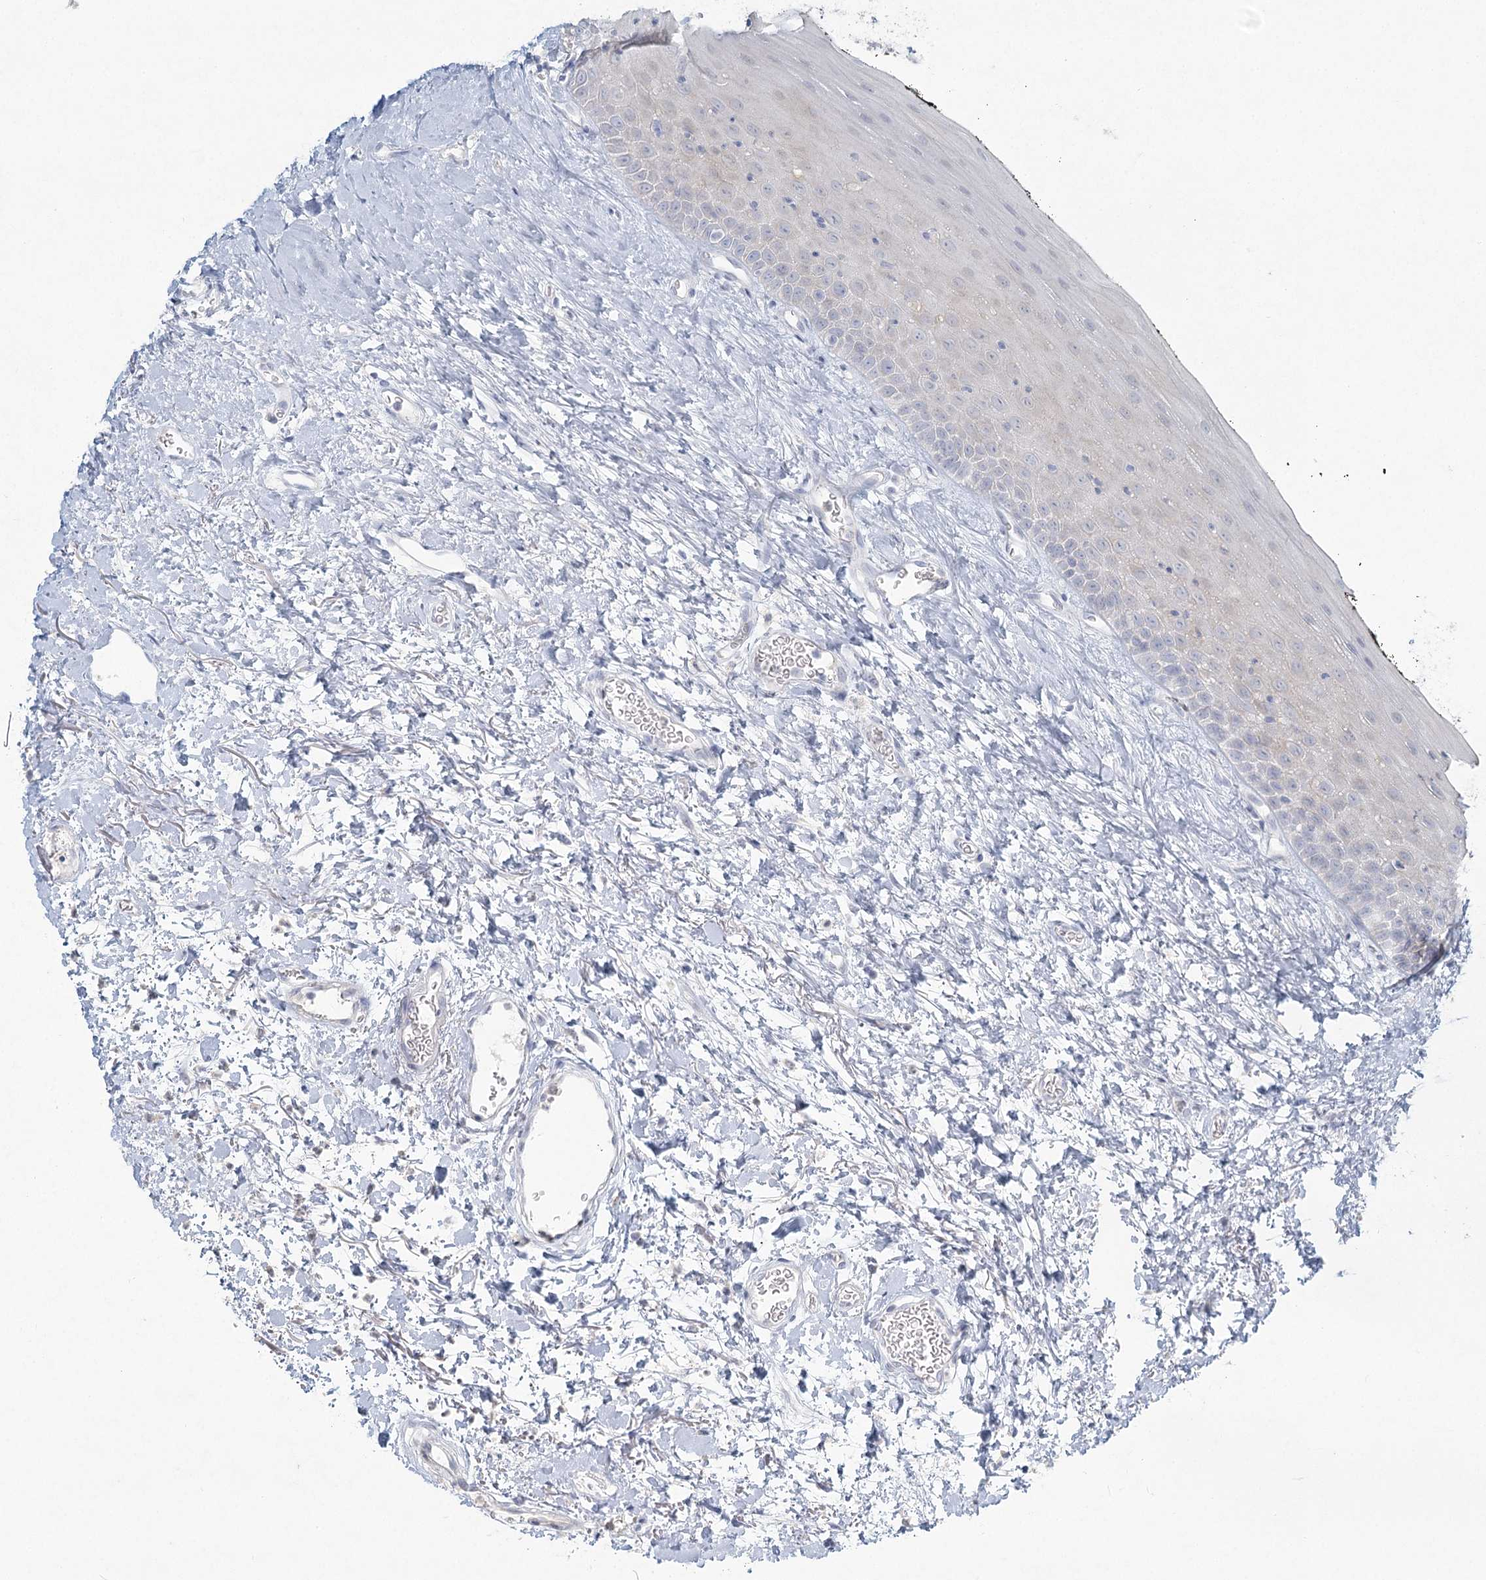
{"staining": {"intensity": "negative", "quantity": "none", "location": "none"}, "tissue": "oral mucosa", "cell_type": "Squamous epithelial cells", "image_type": "normal", "snomed": [{"axis": "morphology", "description": "Normal tissue, NOS"}, {"axis": "topography", "description": "Oral tissue"}], "caption": "The image shows no significant positivity in squamous epithelial cells of oral mucosa. The staining is performed using DAB (3,3'-diaminobenzidine) brown chromogen with nuclei counter-stained in using hematoxylin.", "gene": "LRP2BP", "patient": {"sex": "male", "age": 74}}